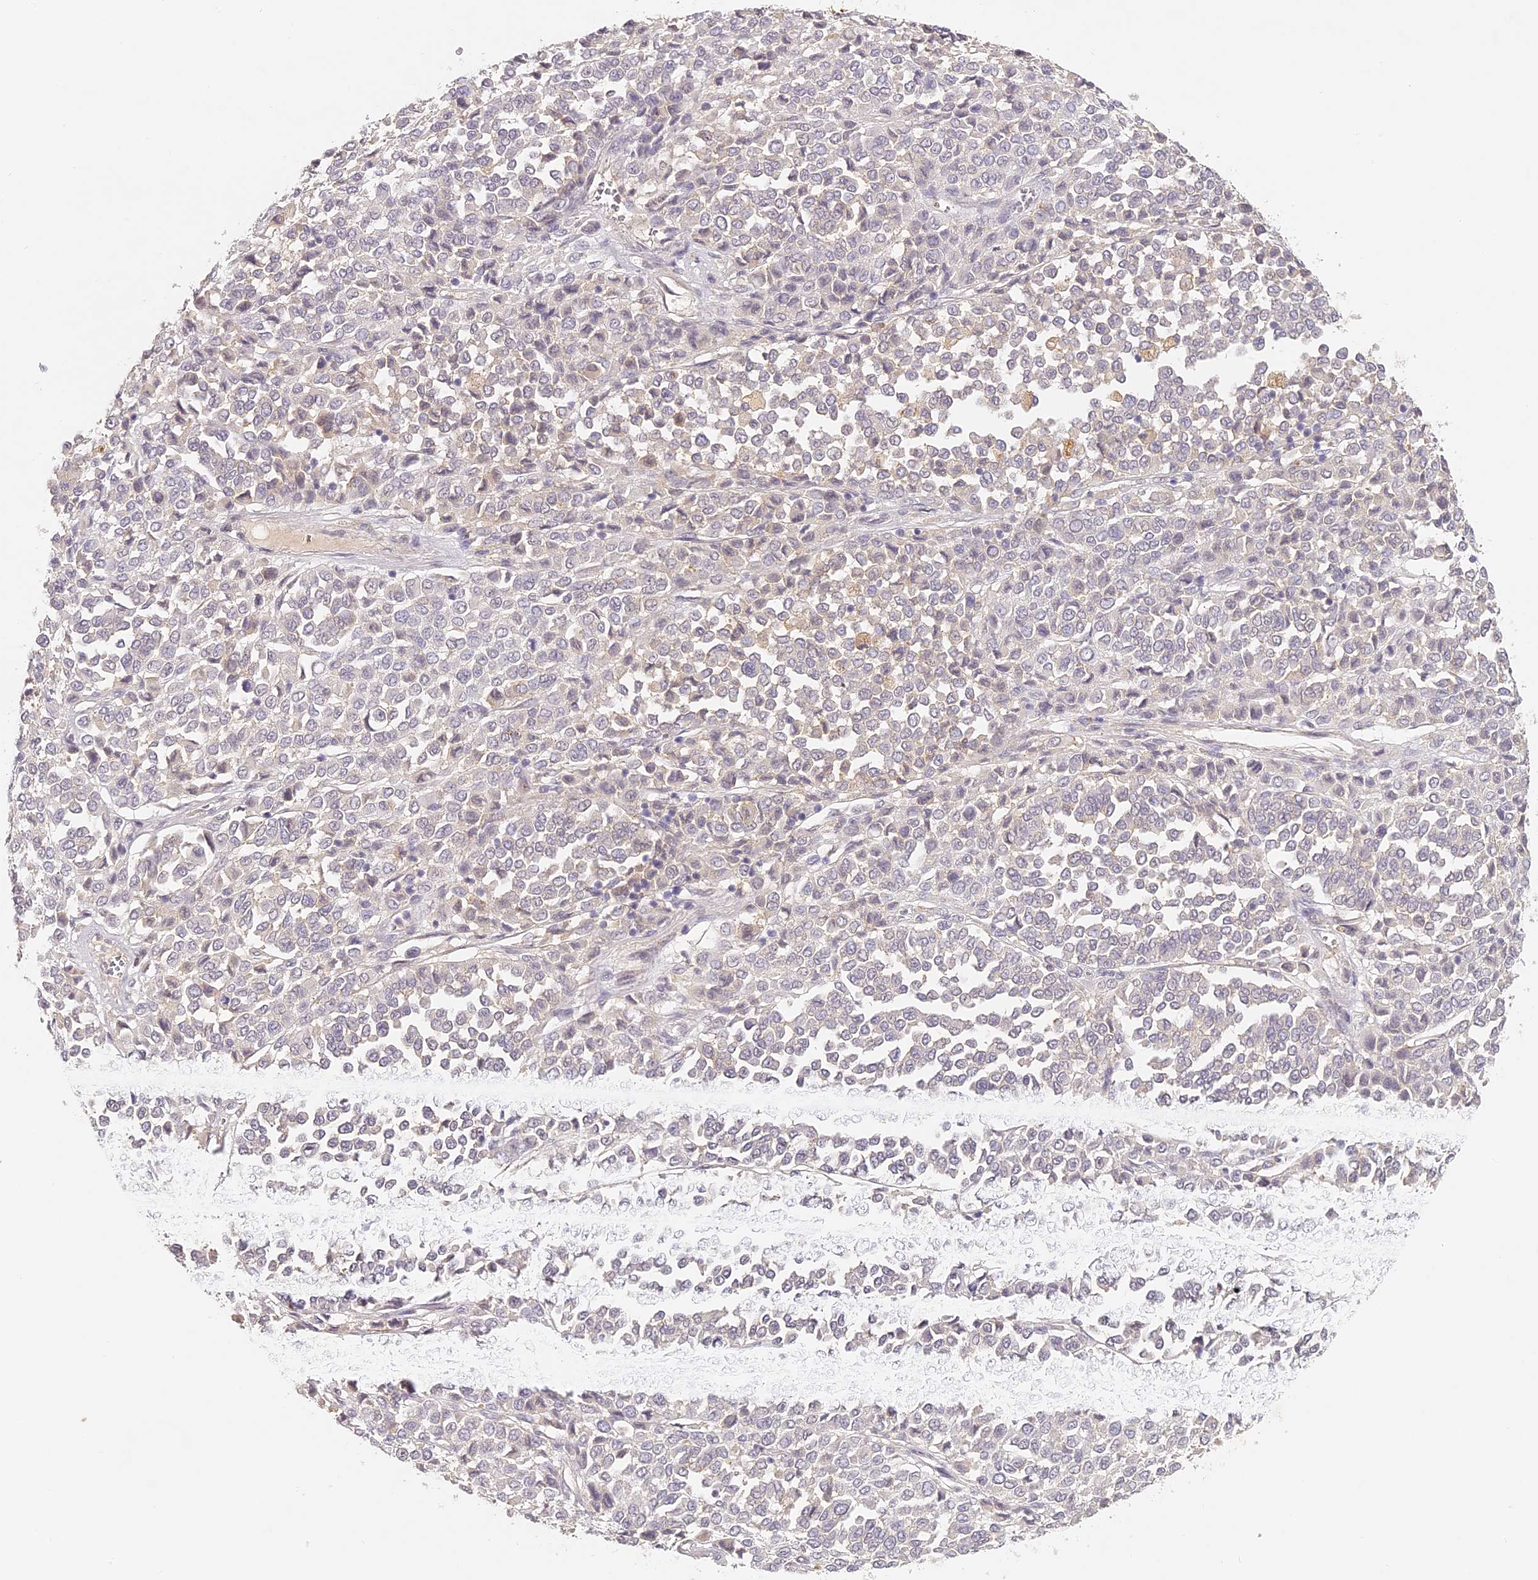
{"staining": {"intensity": "negative", "quantity": "none", "location": "none"}, "tissue": "melanoma", "cell_type": "Tumor cells", "image_type": "cancer", "snomed": [{"axis": "morphology", "description": "Malignant melanoma, Metastatic site"}, {"axis": "topography", "description": "Pancreas"}], "caption": "This is a micrograph of immunohistochemistry staining of malignant melanoma (metastatic site), which shows no staining in tumor cells.", "gene": "ELL3", "patient": {"sex": "female", "age": 30}}